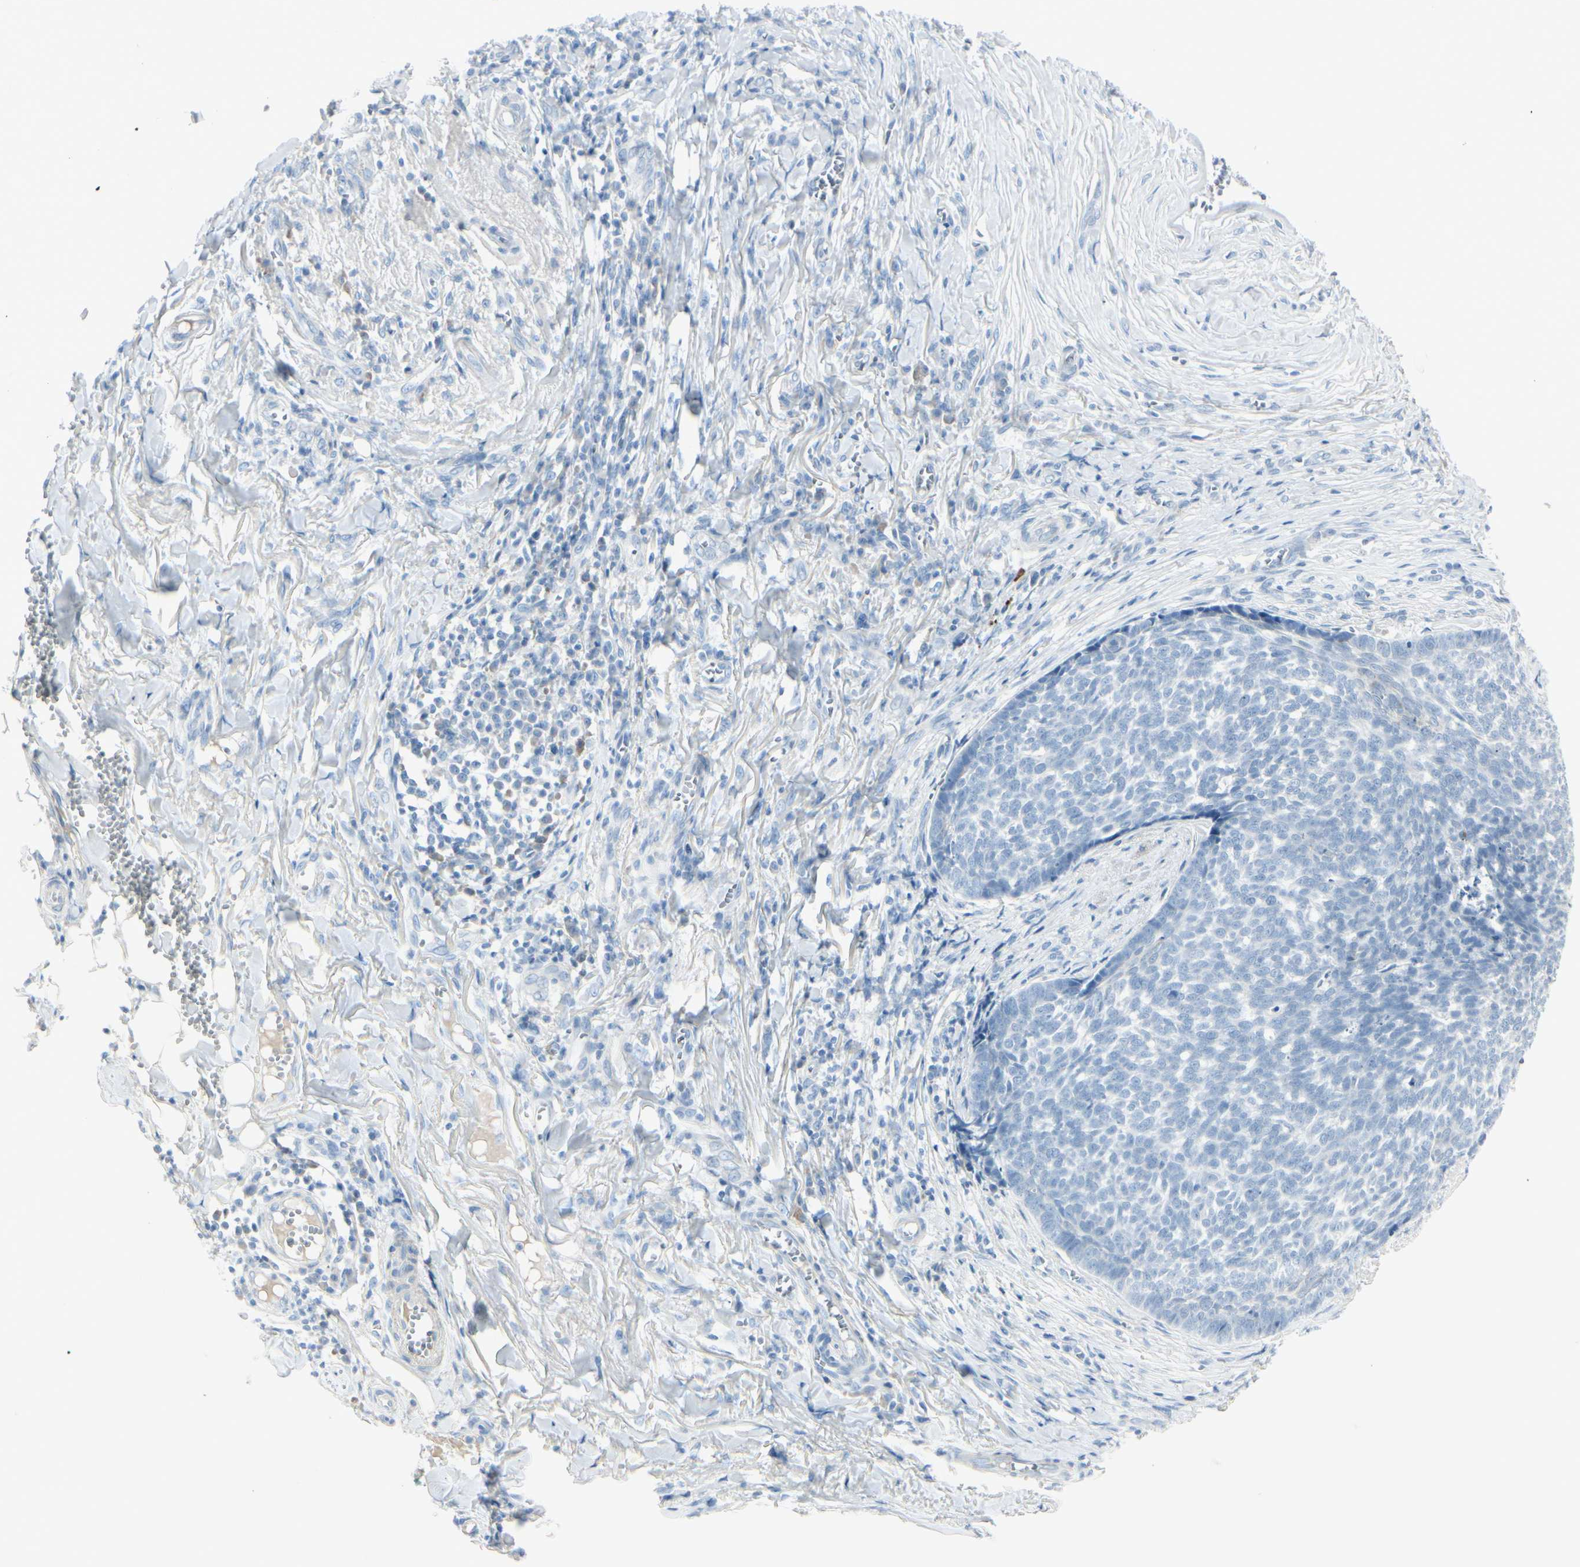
{"staining": {"intensity": "negative", "quantity": "none", "location": "none"}, "tissue": "skin cancer", "cell_type": "Tumor cells", "image_type": "cancer", "snomed": [{"axis": "morphology", "description": "Basal cell carcinoma"}, {"axis": "topography", "description": "Skin"}], "caption": "The immunohistochemistry image has no significant staining in tumor cells of skin cancer (basal cell carcinoma) tissue.", "gene": "CDHR5", "patient": {"sex": "male", "age": 84}}